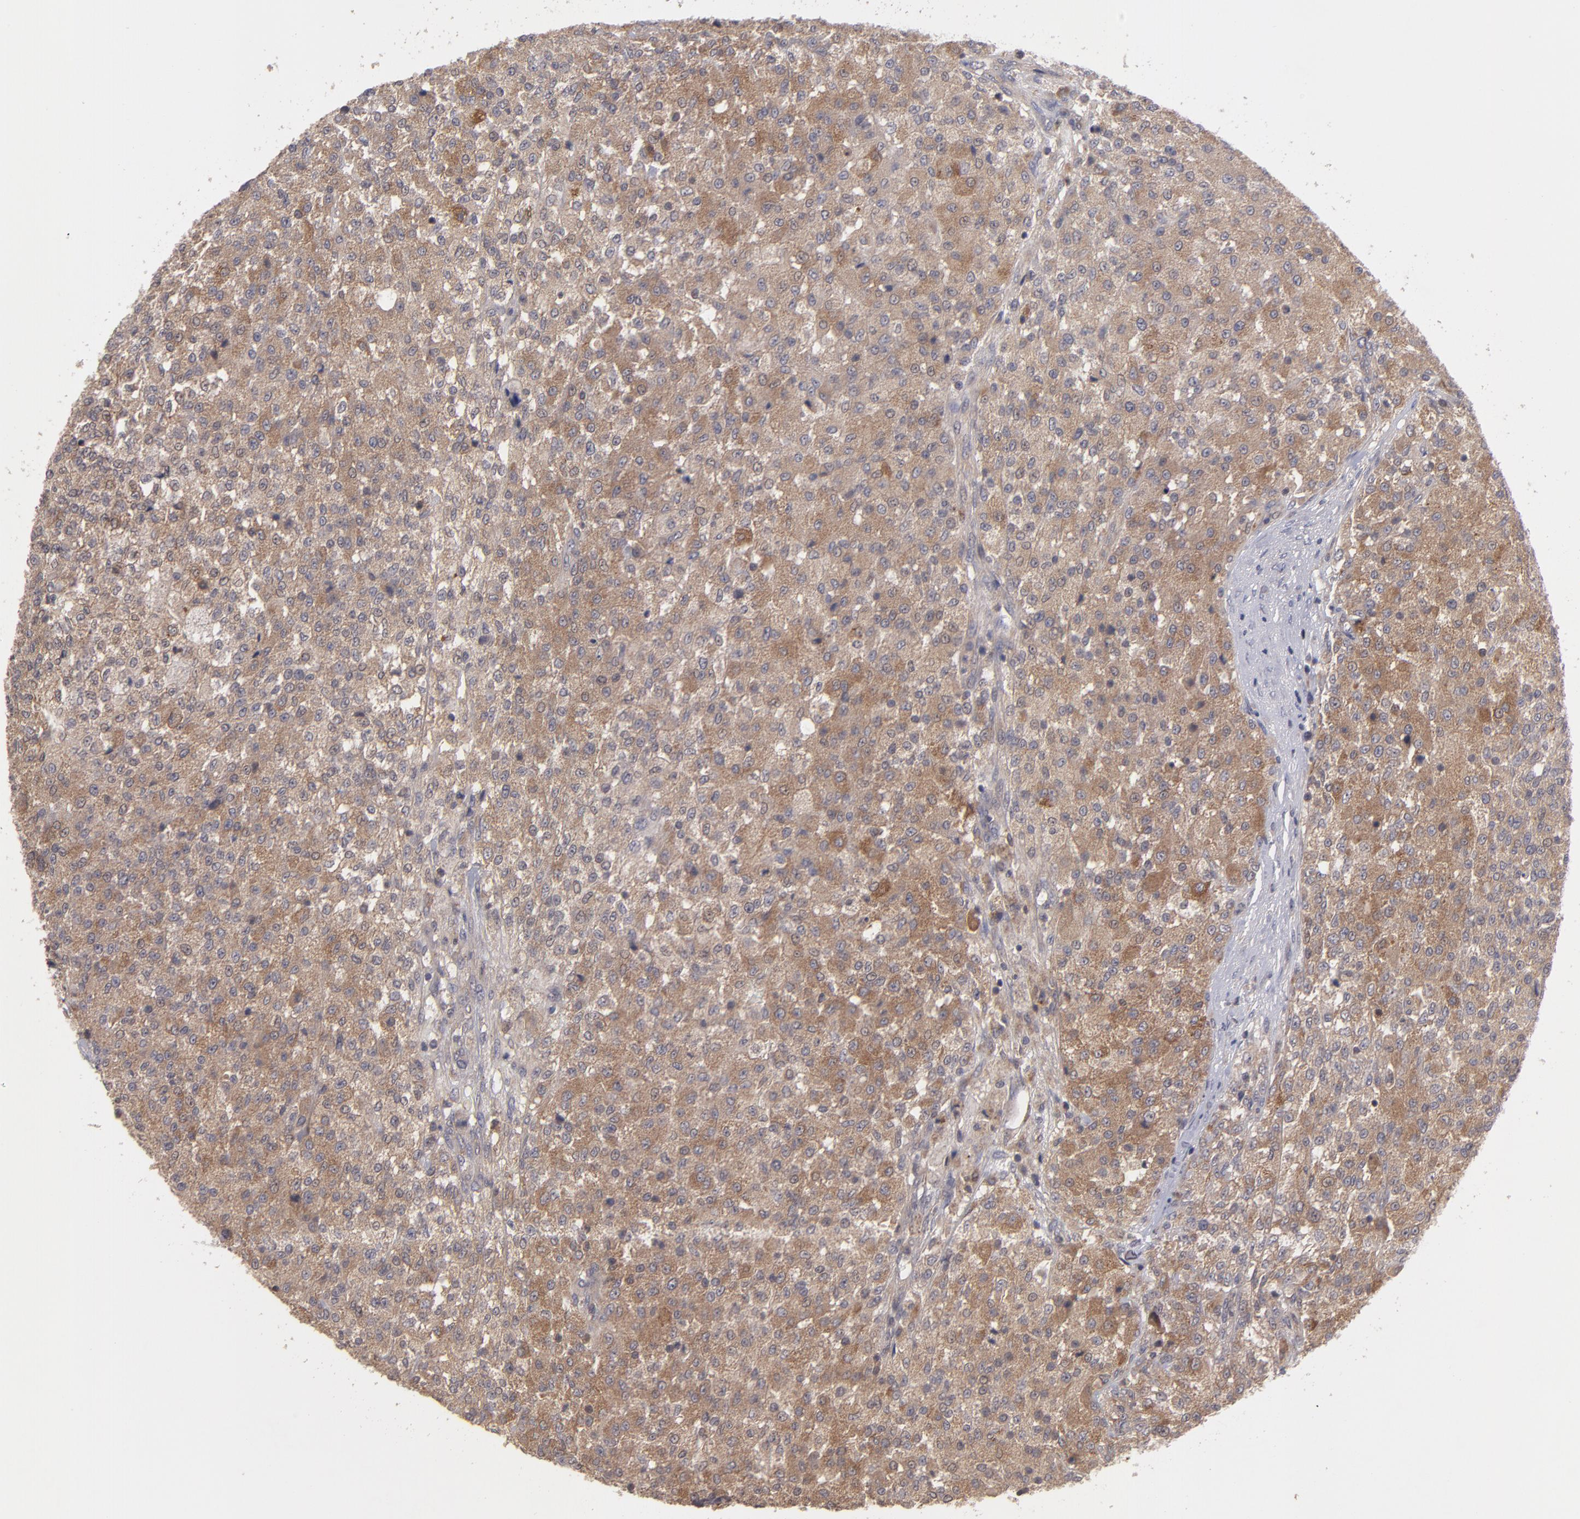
{"staining": {"intensity": "moderate", "quantity": ">75%", "location": "cytoplasmic/membranous"}, "tissue": "testis cancer", "cell_type": "Tumor cells", "image_type": "cancer", "snomed": [{"axis": "morphology", "description": "Seminoma, NOS"}, {"axis": "topography", "description": "Testis"}], "caption": "The histopathology image shows immunohistochemical staining of testis seminoma. There is moderate cytoplasmic/membranous positivity is present in approximately >75% of tumor cells.", "gene": "CTSO", "patient": {"sex": "male", "age": 59}}